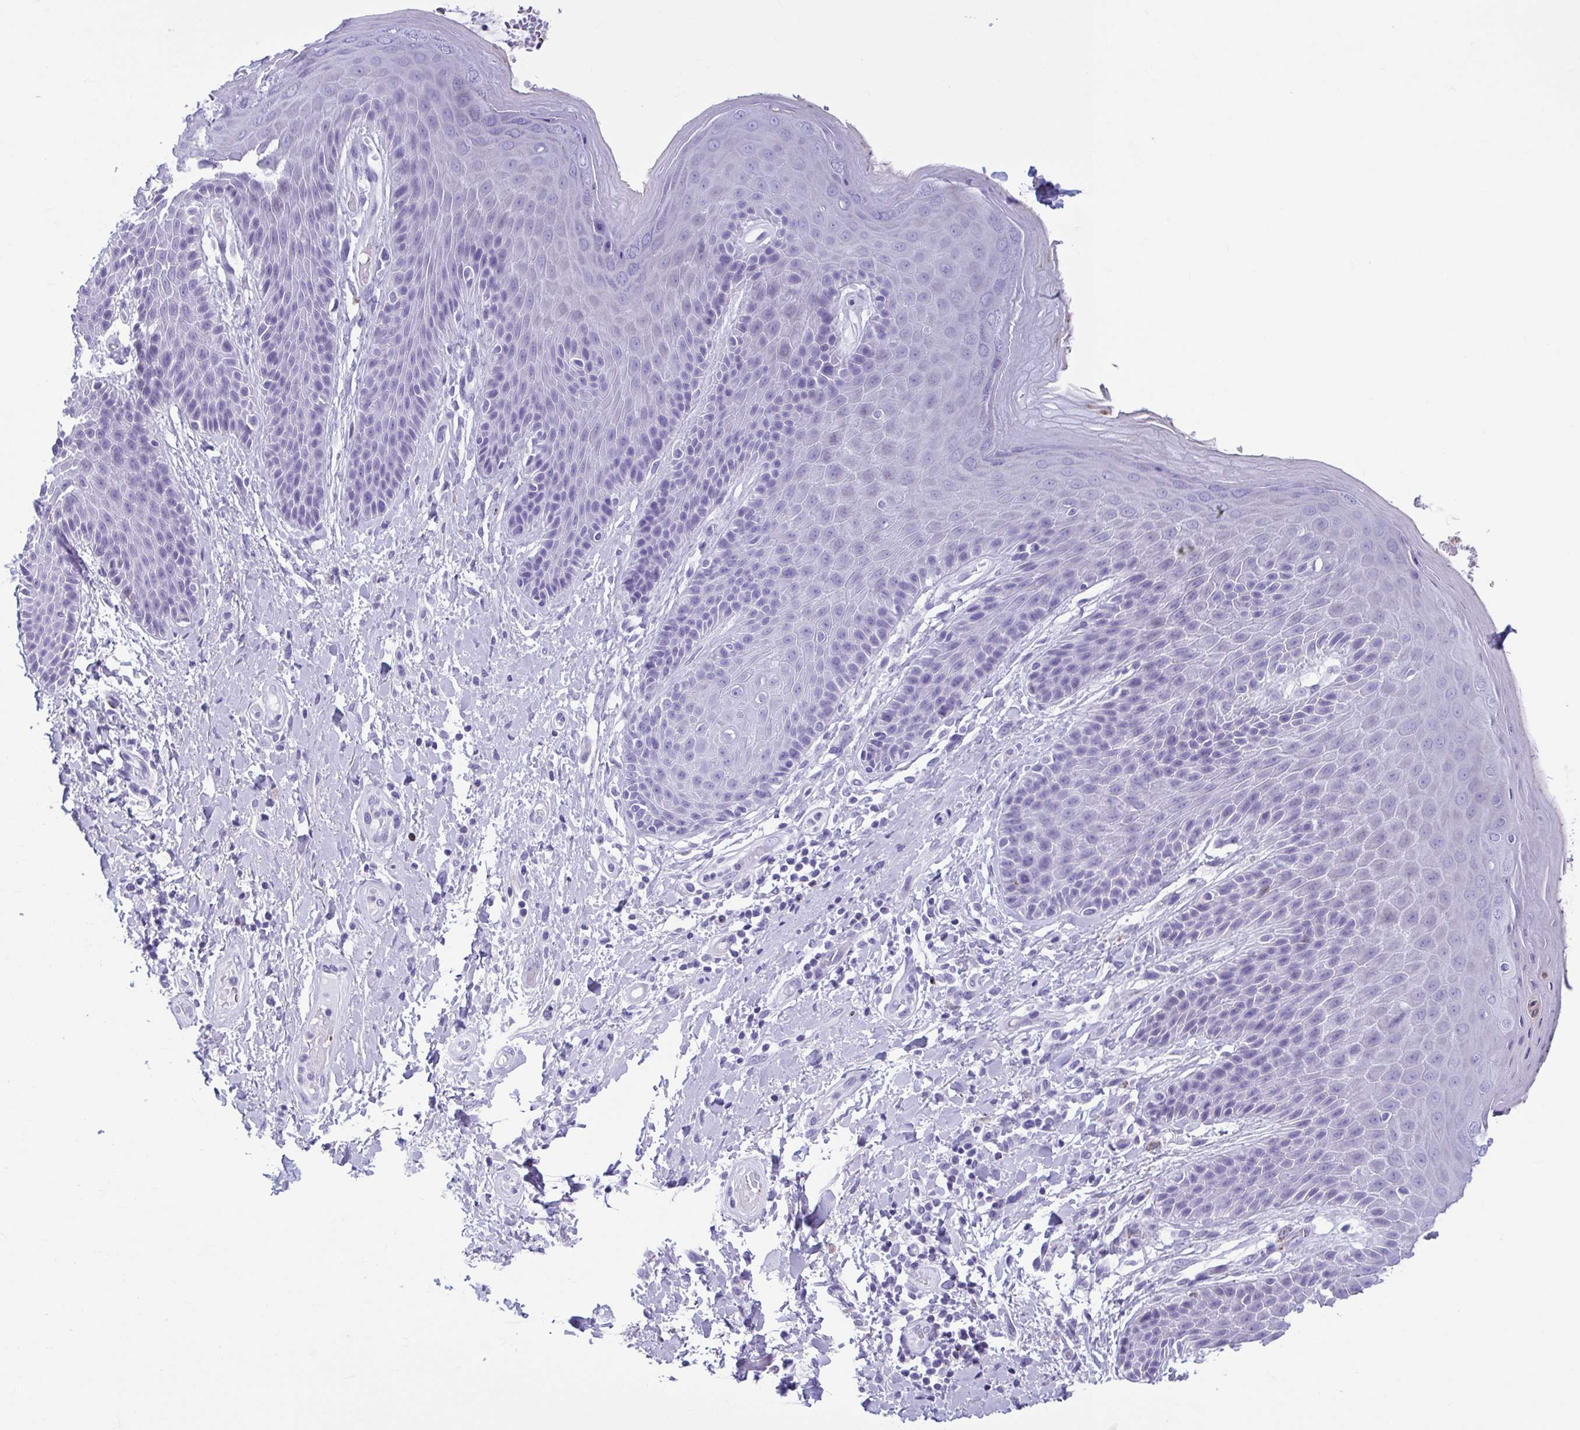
{"staining": {"intensity": "negative", "quantity": "none", "location": "none"}, "tissue": "skin", "cell_type": "Epidermal cells", "image_type": "normal", "snomed": [{"axis": "morphology", "description": "Normal tissue, NOS"}, {"axis": "topography", "description": "Anal"}, {"axis": "topography", "description": "Peripheral nerve tissue"}], "caption": "DAB immunohistochemical staining of benign skin demonstrates no significant staining in epidermal cells.", "gene": "TCEAL3", "patient": {"sex": "male", "age": 51}}